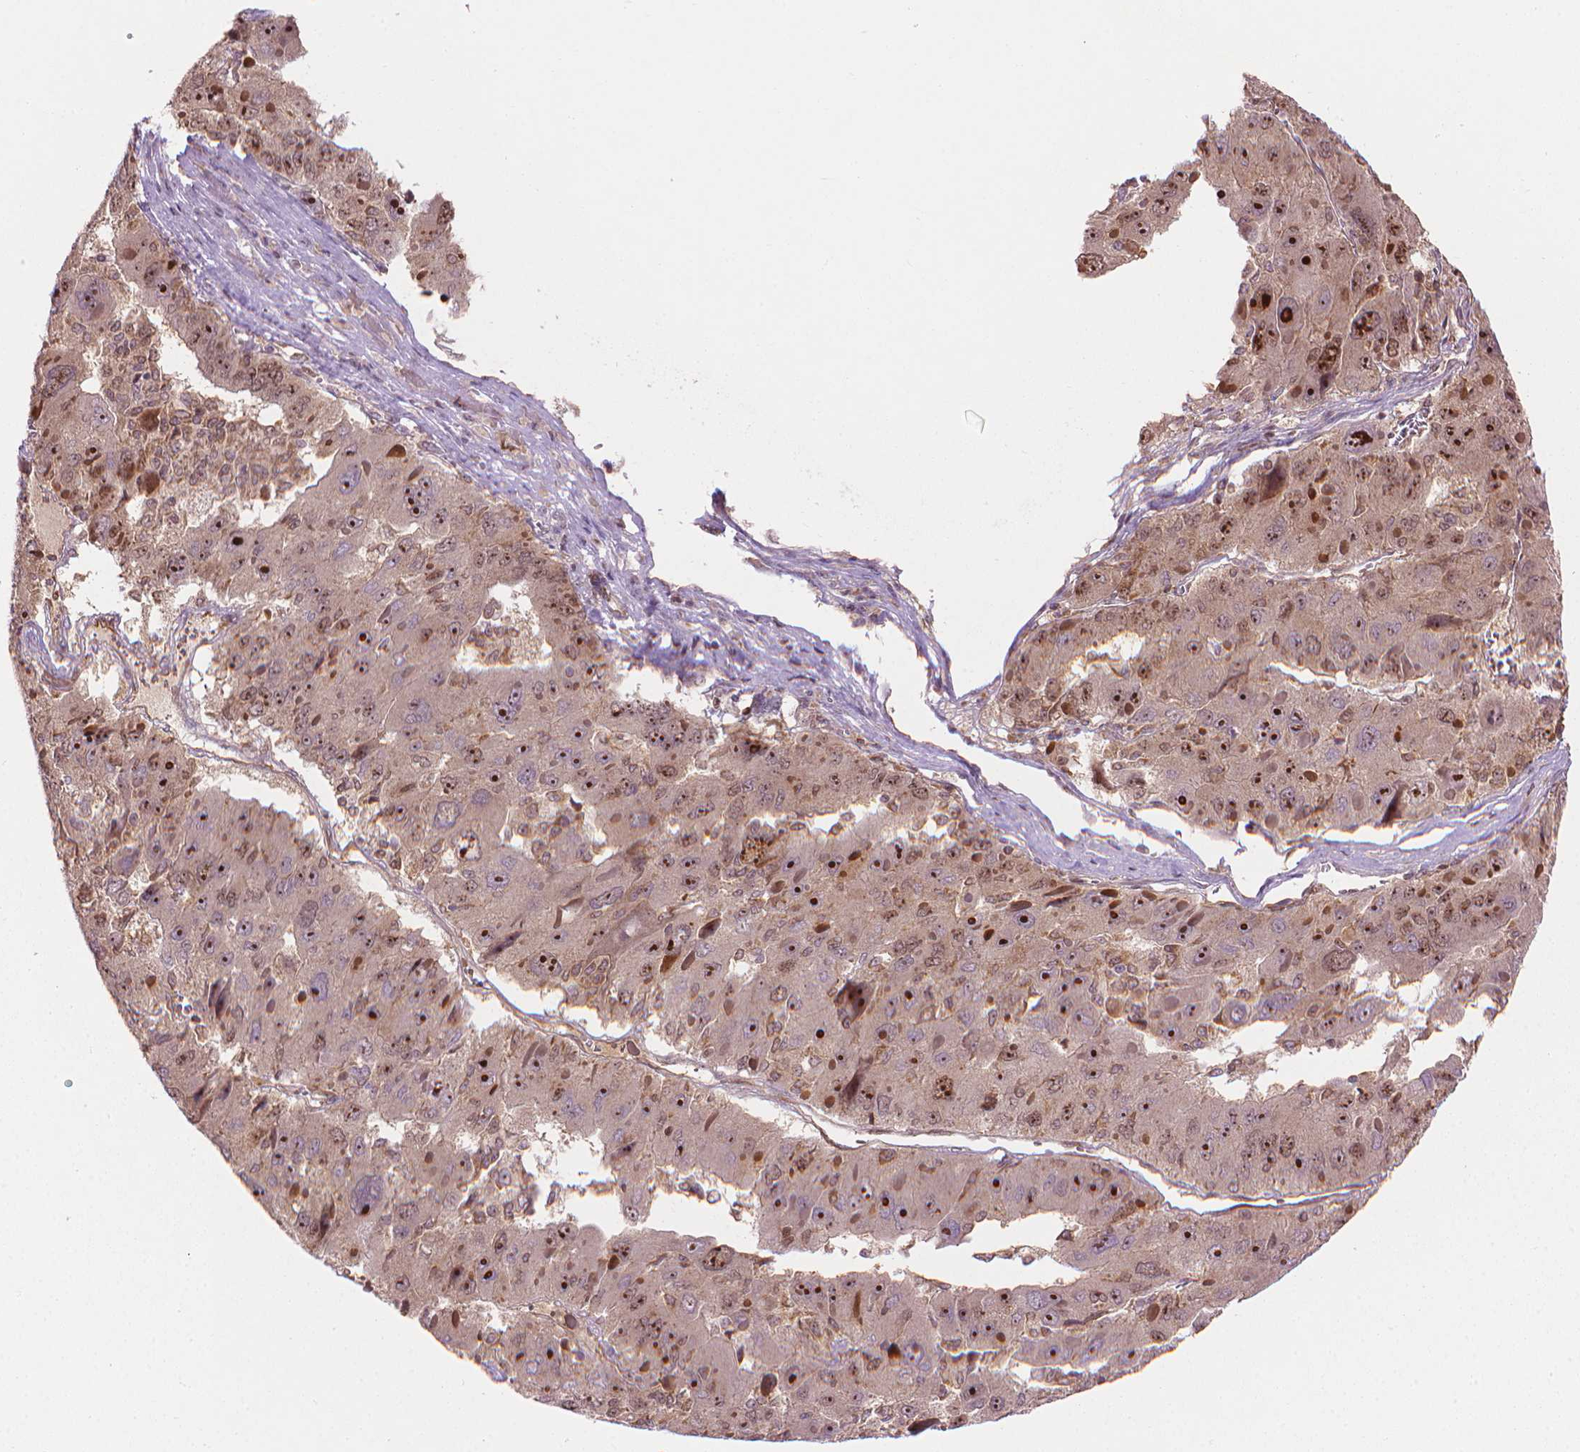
{"staining": {"intensity": "strong", "quantity": "25%-75%", "location": "nuclear"}, "tissue": "liver cancer", "cell_type": "Tumor cells", "image_type": "cancer", "snomed": [{"axis": "morphology", "description": "Carcinoma, Hepatocellular, NOS"}, {"axis": "topography", "description": "Liver"}], "caption": "About 25%-75% of tumor cells in liver cancer show strong nuclear protein positivity as visualized by brown immunohistochemical staining.", "gene": "SMC2", "patient": {"sex": "female", "age": 41}}